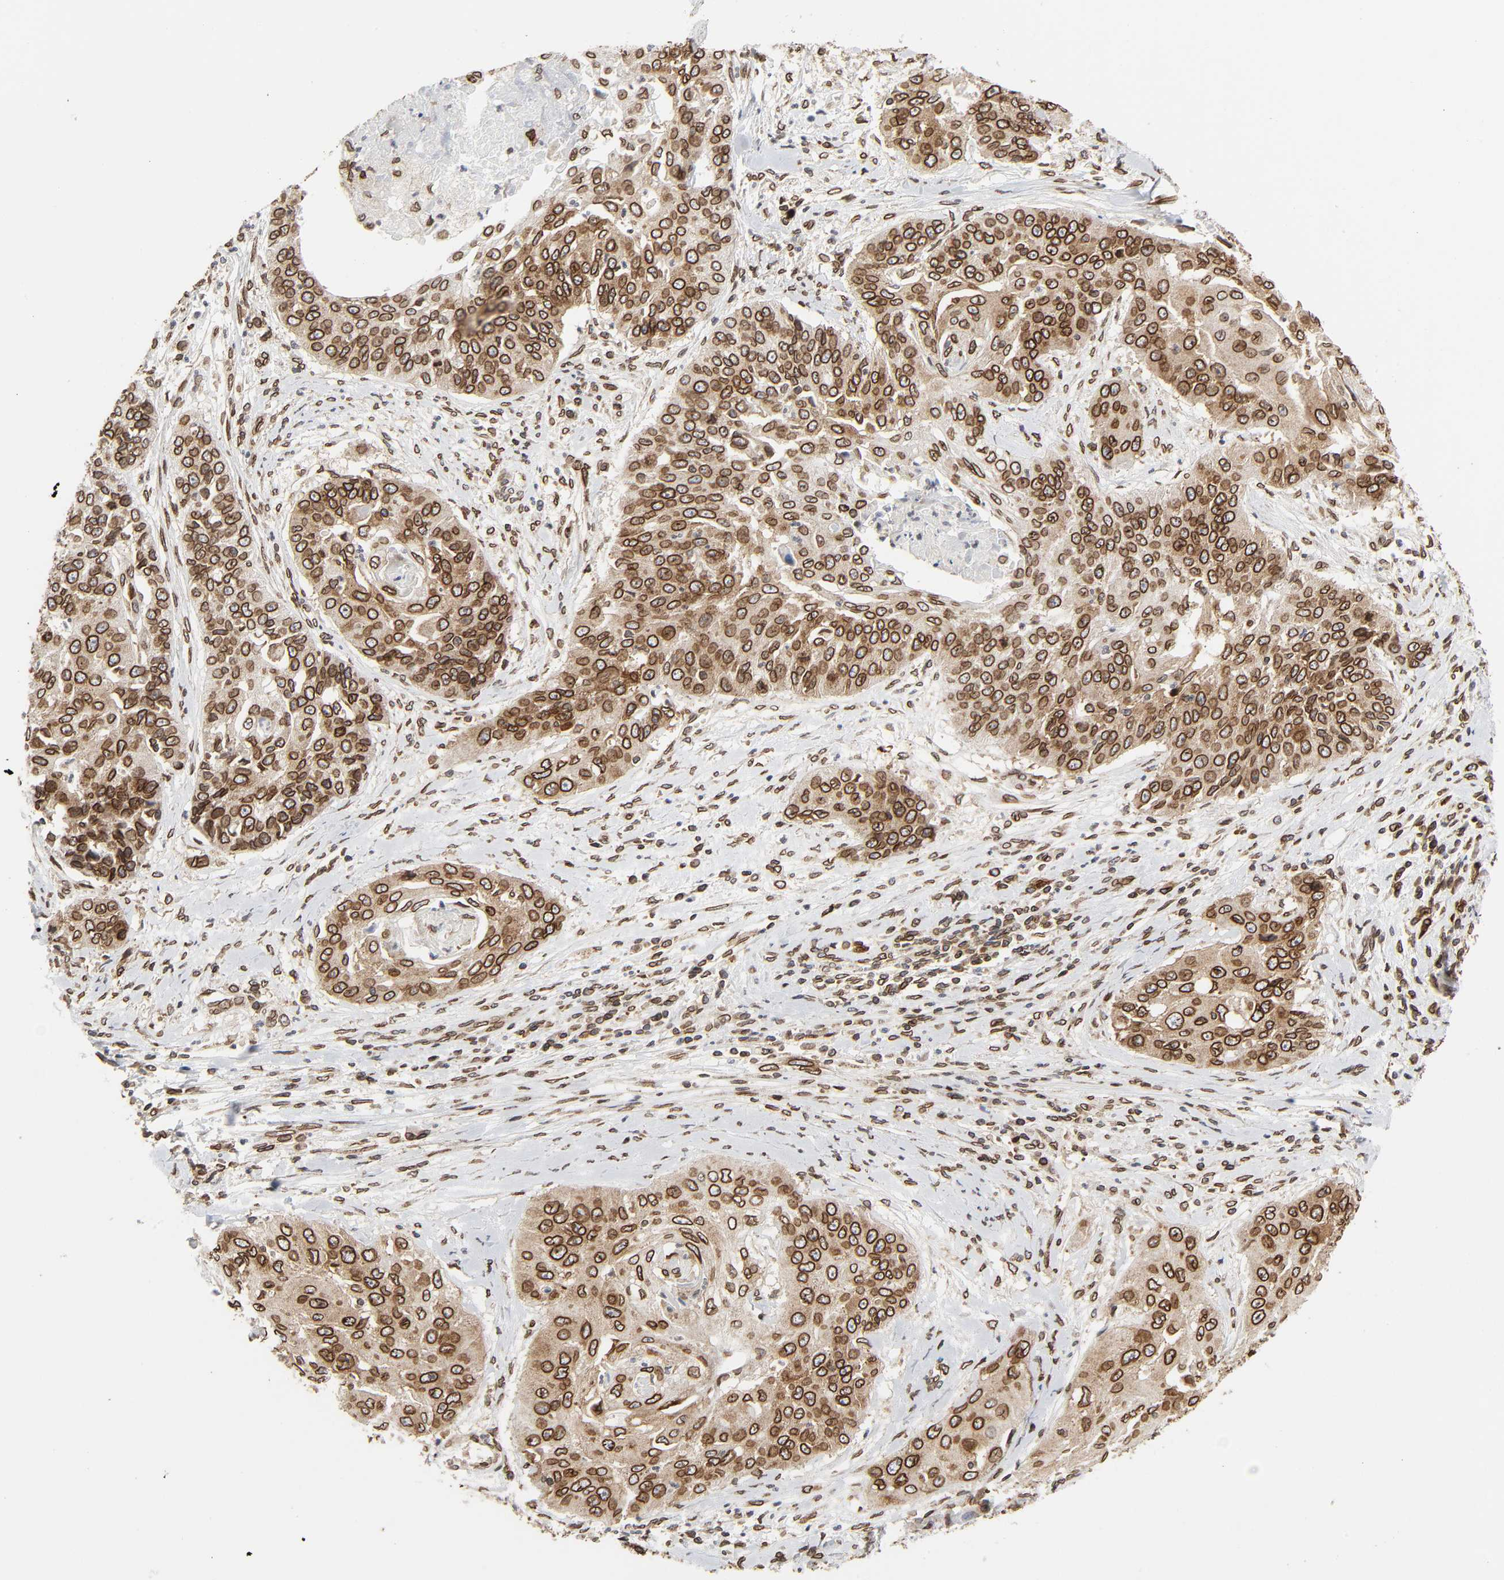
{"staining": {"intensity": "strong", "quantity": ">75%", "location": "cytoplasmic/membranous,nuclear"}, "tissue": "cervical cancer", "cell_type": "Tumor cells", "image_type": "cancer", "snomed": [{"axis": "morphology", "description": "Squamous cell carcinoma, NOS"}, {"axis": "topography", "description": "Cervix"}], "caption": "Human squamous cell carcinoma (cervical) stained with a brown dye reveals strong cytoplasmic/membranous and nuclear positive staining in about >75% of tumor cells.", "gene": "RANGAP1", "patient": {"sex": "female", "age": 64}}